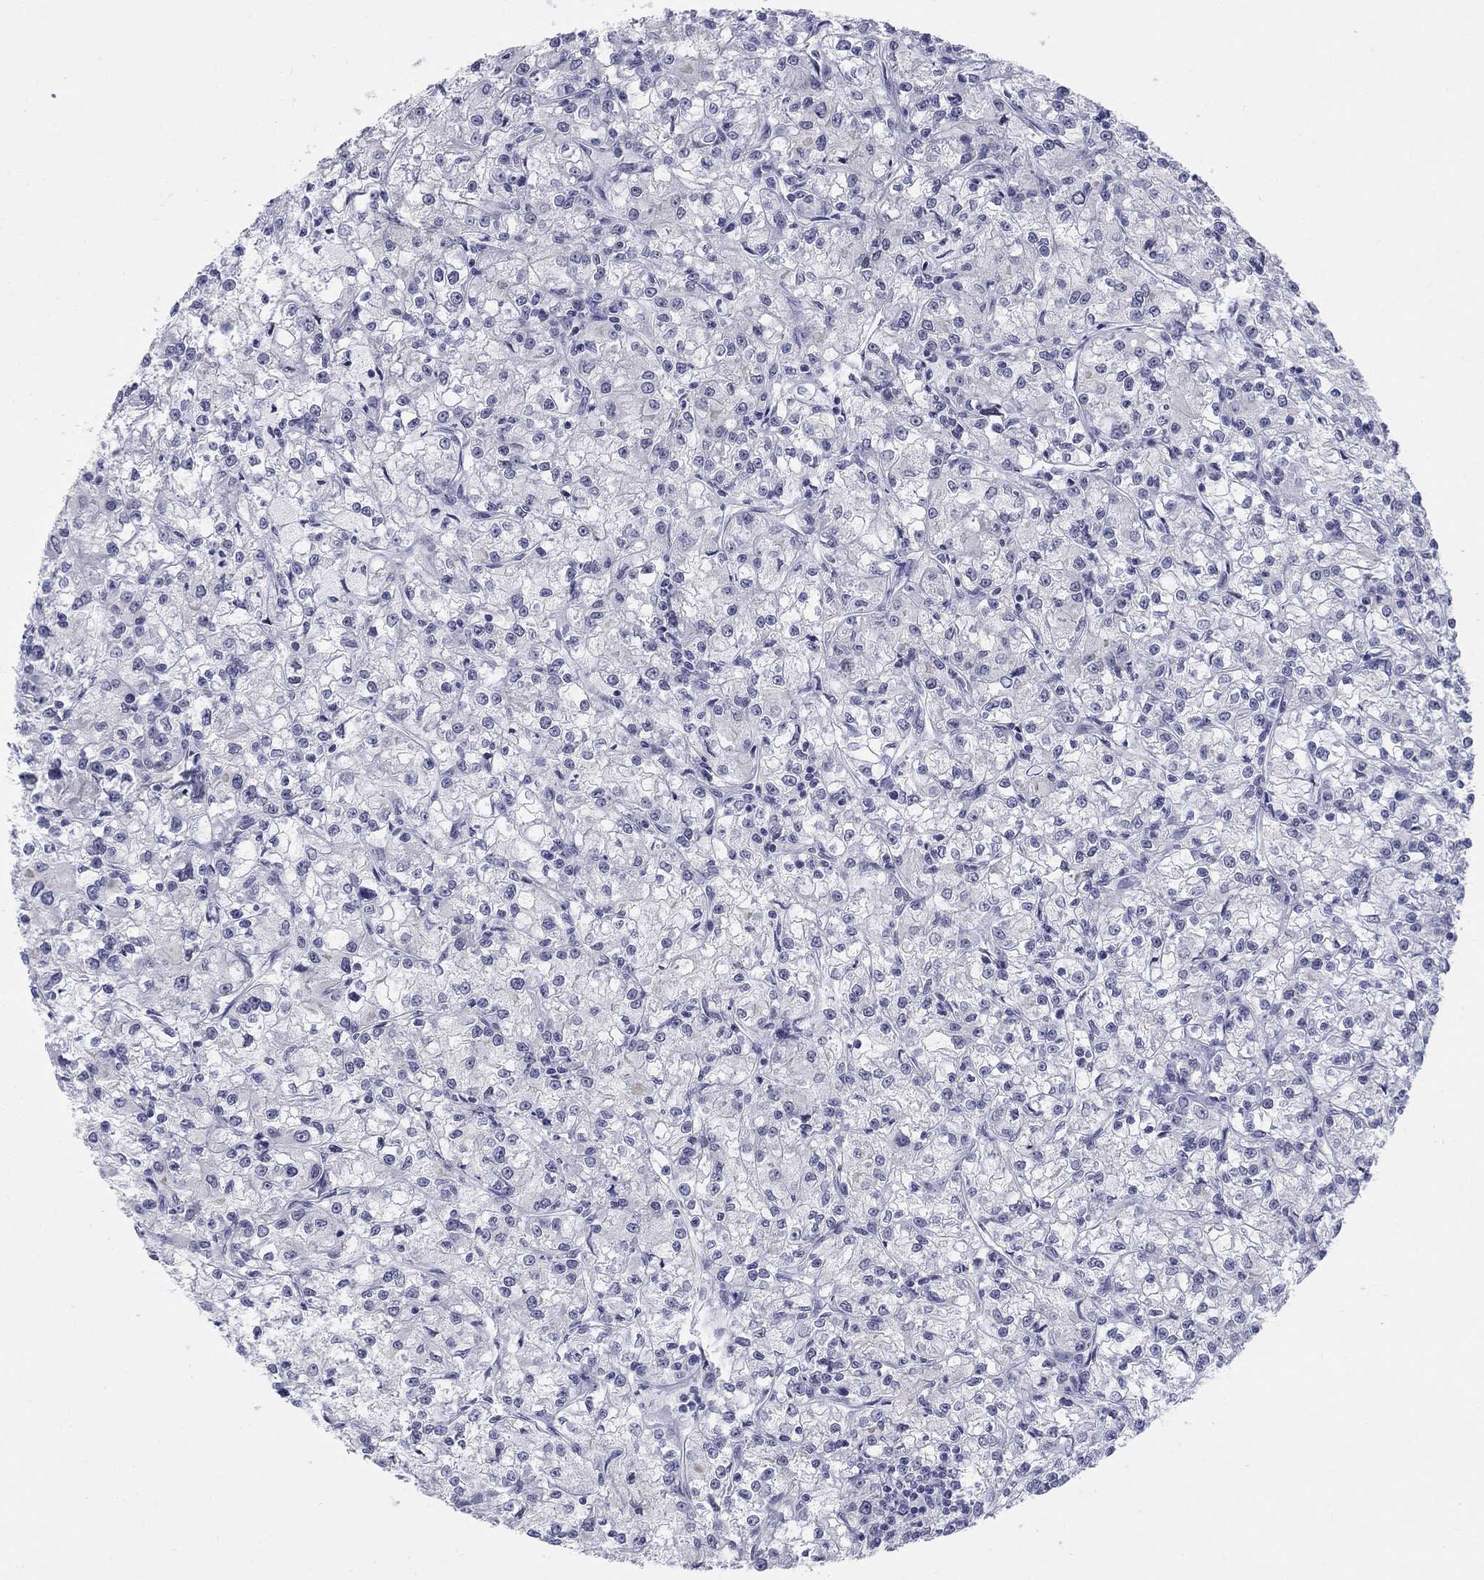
{"staining": {"intensity": "negative", "quantity": "none", "location": "none"}, "tissue": "renal cancer", "cell_type": "Tumor cells", "image_type": "cancer", "snomed": [{"axis": "morphology", "description": "Adenocarcinoma, NOS"}, {"axis": "topography", "description": "Kidney"}], "caption": "This is a micrograph of immunohistochemistry staining of renal adenocarcinoma, which shows no staining in tumor cells.", "gene": "DMTN", "patient": {"sex": "female", "age": 59}}